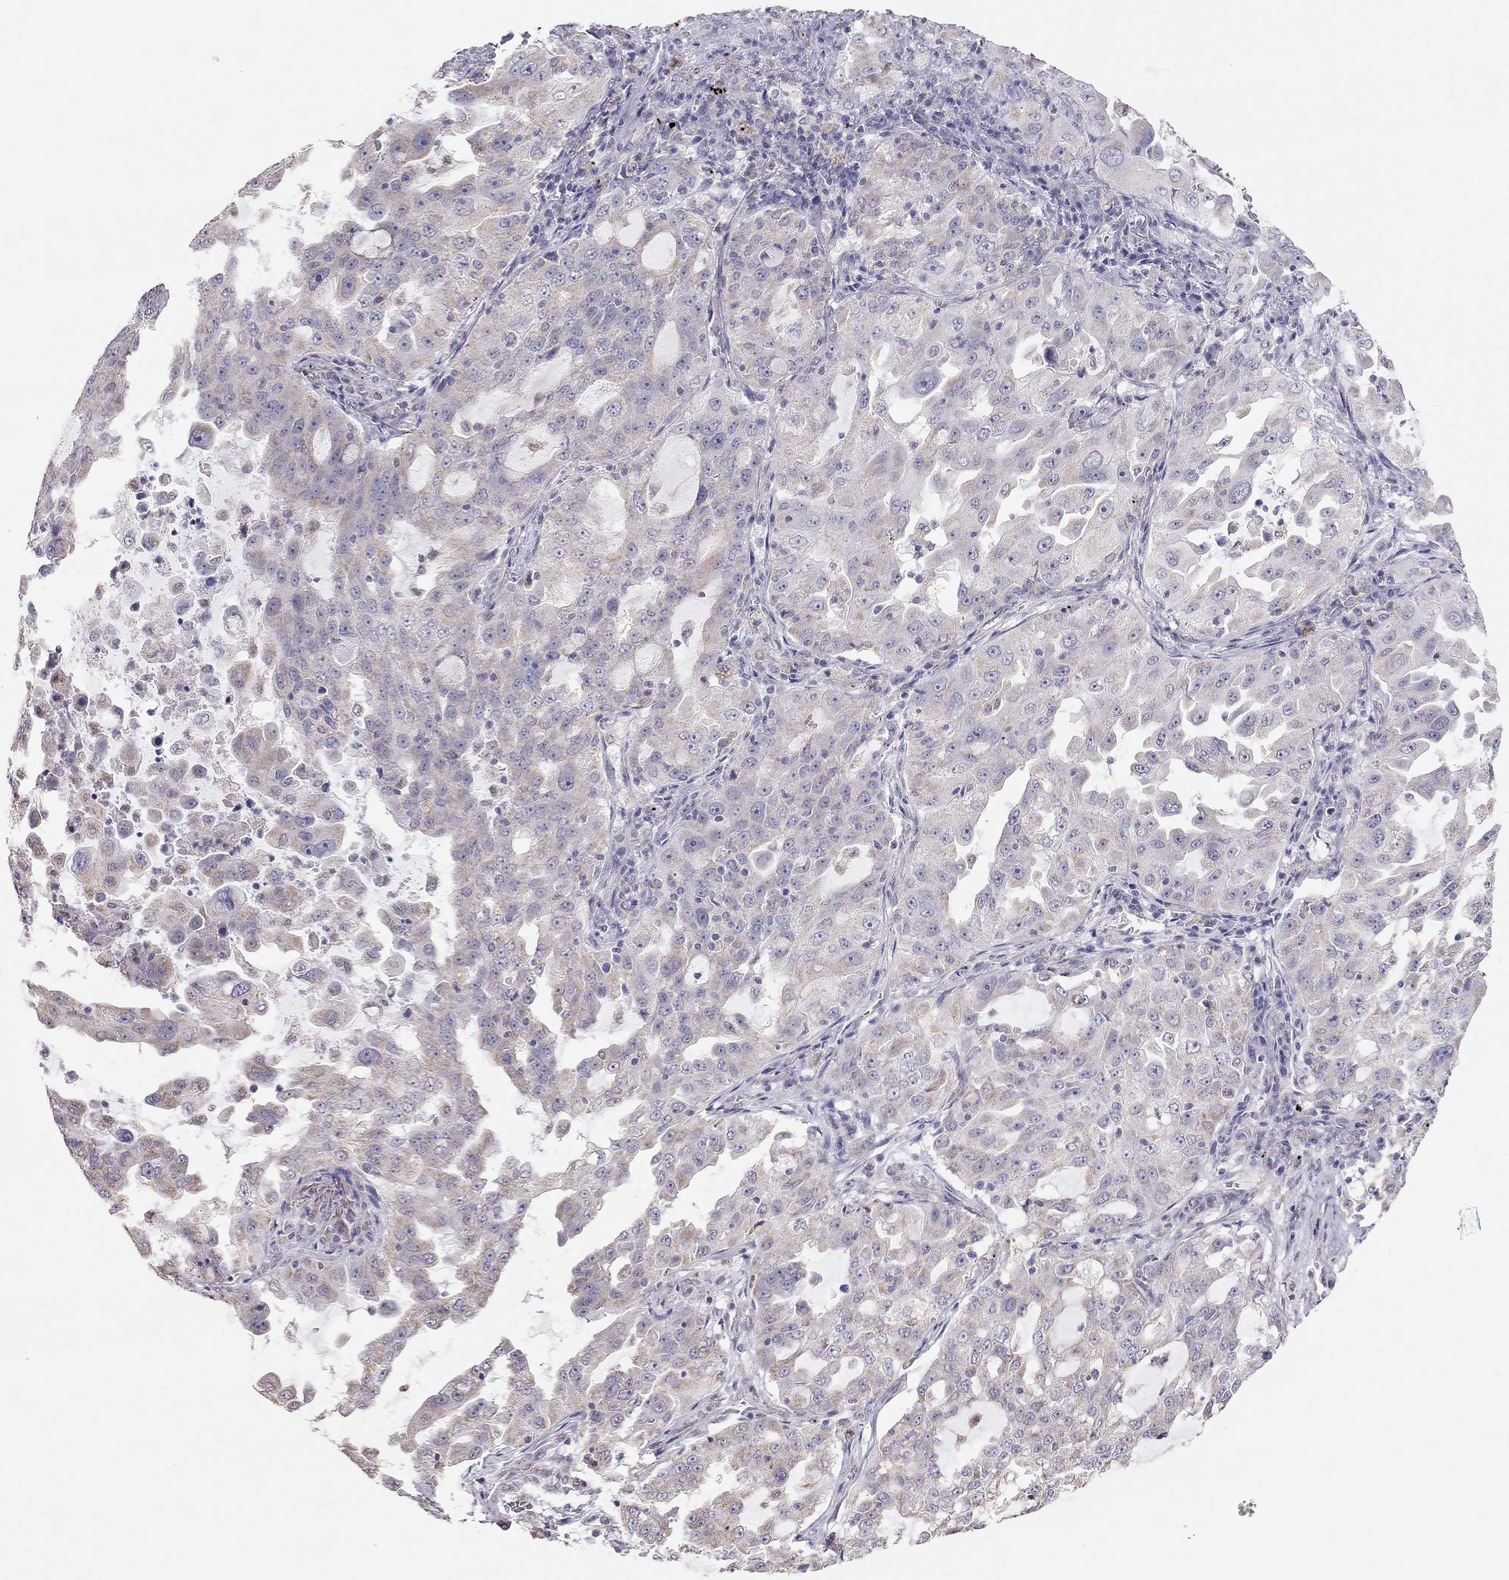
{"staining": {"intensity": "weak", "quantity": "<25%", "location": "cytoplasmic/membranous"}, "tissue": "lung cancer", "cell_type": "Tumor cells", "image_type": "cancer", "snomed": [{"axis": "morphology", "description": "Adenocarcinoma, NOS"}, {"axis": "topography", "description": "Lung"}], "caption": "Immunohistochemistry image of neoplastic tissue: adenocarcinoma (lung) stained with DAB (3,3'-diaminobenzidine) displays no significant protein positivity in tumor cells.", "gene": "LRIT3", "patient": {"sex": "female", "age": 61}}